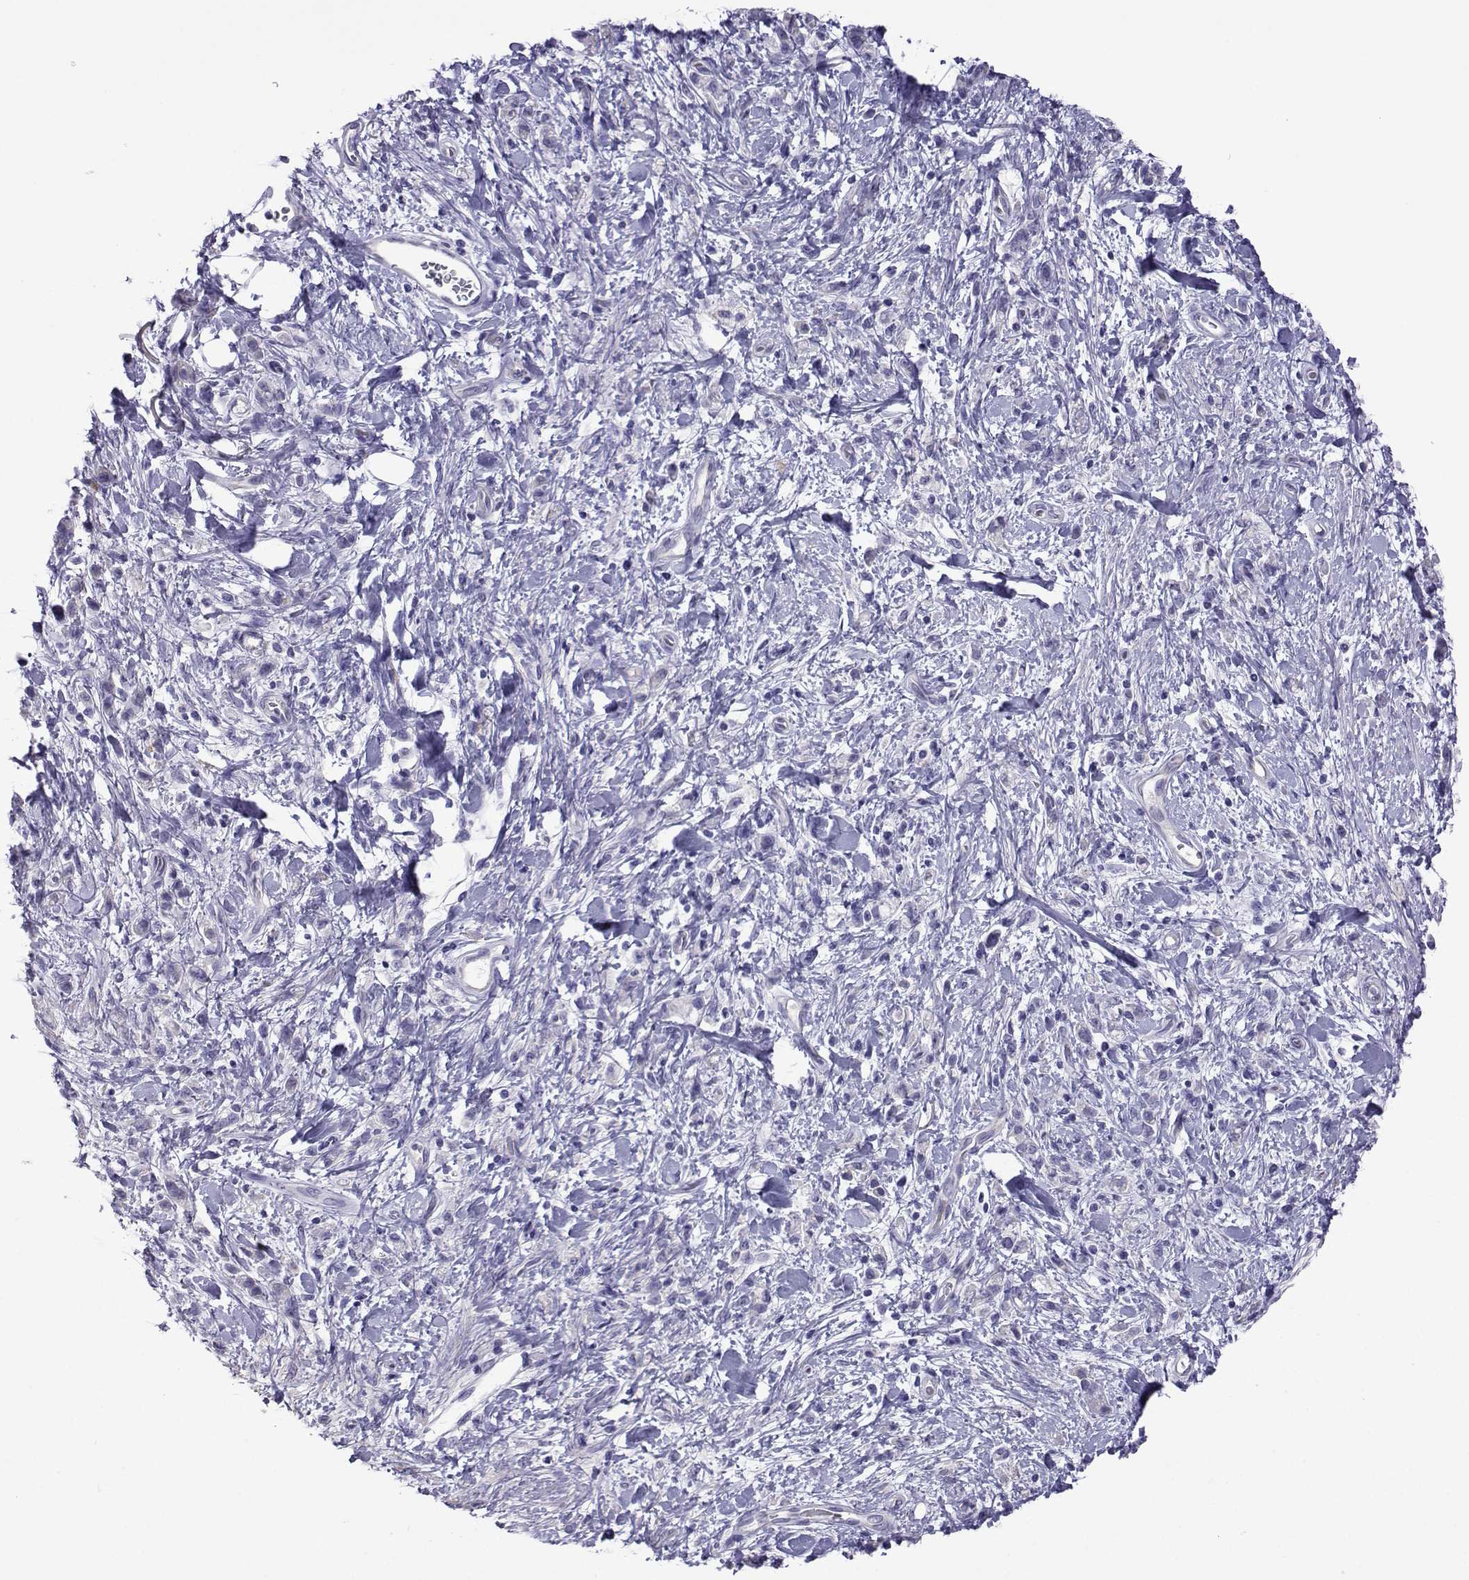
{"staining": {"intensity": "negative", "quantity": "none", "location": "none"}, "tissue": "stomach cancer", "cell_type": "Tumor cells", "image_type": "cancer", "snomed": [{"axis": "morphology", "description": "Adenocarcinoma, NOS"}, {"axis": "topography", "description": "Stomach"}], "caption": "Tumor cells show no significant expression in stomach cancer (adenocarcinoma). (Immunohistochemistry (ihc), brightfield microscopy, high magnification).", "gene": "CFAP70", "patient": {"sex": "male", "age": 77}}